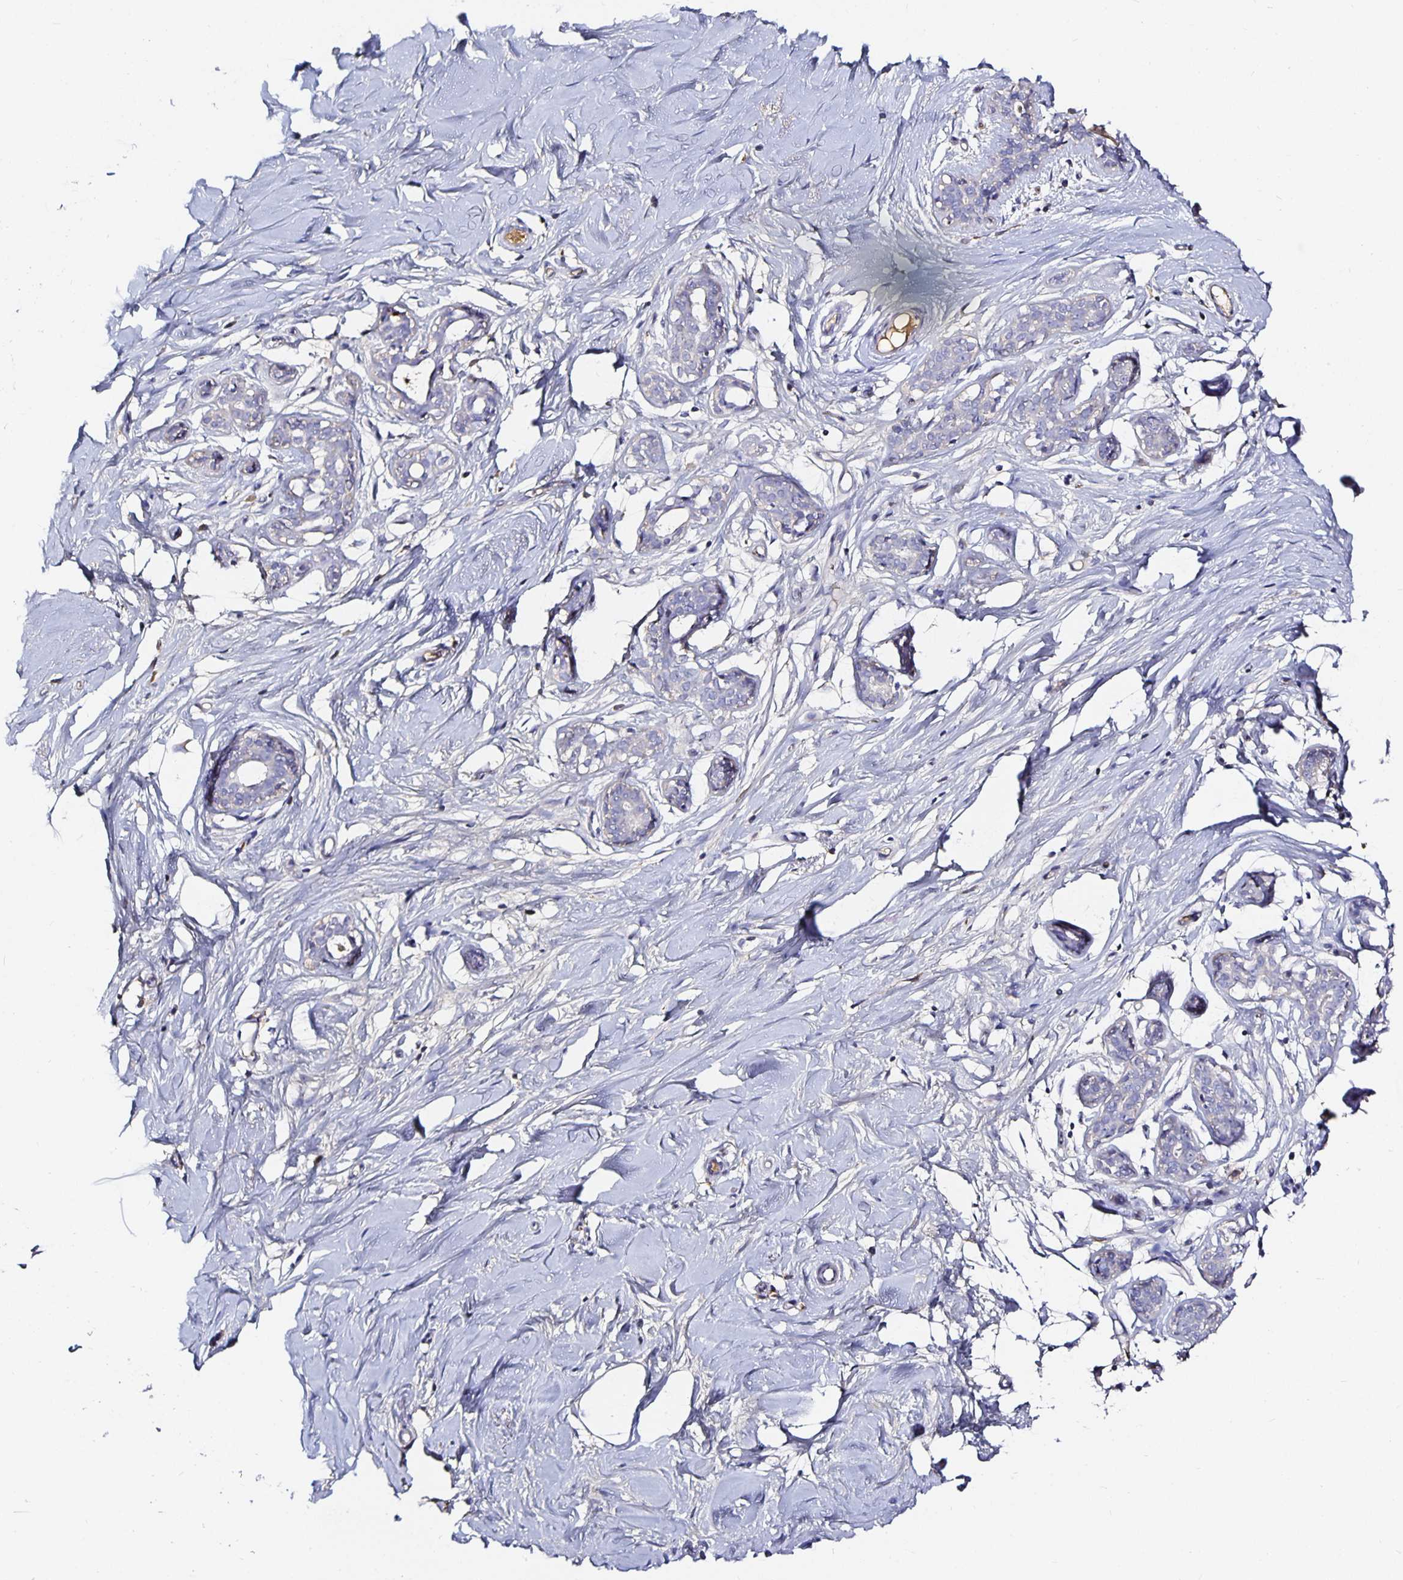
{"staining": {"intensity": "negative", "quantity": "none", "location": "none"}, "tissue": "breast", "cell_type": "Adipocytes", "image_type": "normal", "snomed": [{"axis": "morphology", "description": "Normal tissue, NOS"}, {"axis": "topography", "description": "Breast"}], "caption": "A high-resolution histopathology image shows immunohistochemistry (IHC) staining of benign breast, which demonstrates no significant staining in adipocytes. (DAB (3,3'-diaminobenzidine) immunohistochemistry (IHC) with hematoxylin counter stain).", "gene": "TTR", "patient": {"sex": "female", "age": 27}}